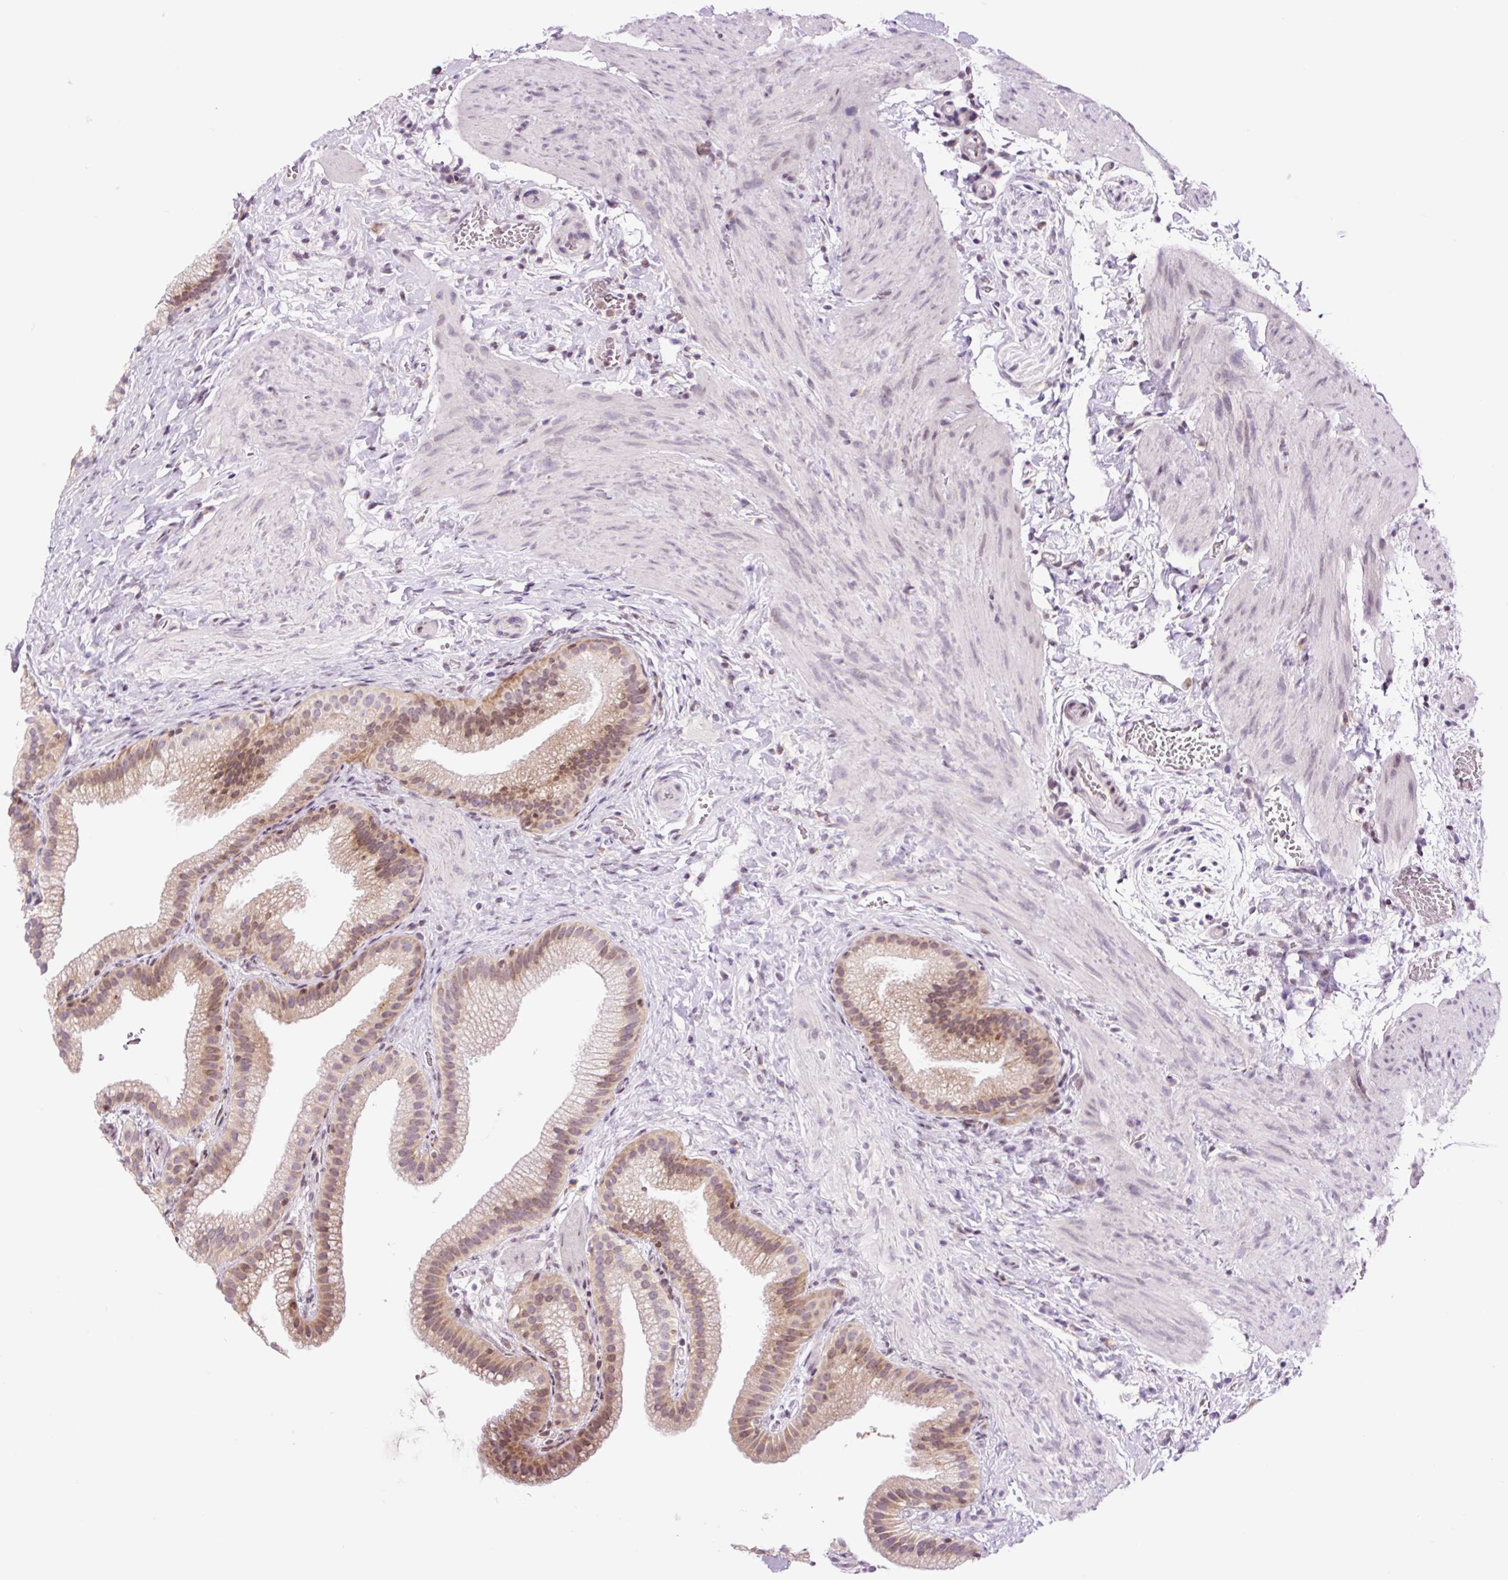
{"staining": {"intensity": "moderate", "quantity": "25%-75%", "location": "cytoplasmic/membranous,nuclear"}, "tissue": "gallbladder", "cell_type": "Glandular cells", "image_type": "normal", "snomed": [{"axis": "morphology", "description": "Normal tissue, NOS"}, {"axis": "topography", "description": "Gallbladder"}], "caption": "DAB (3,3'-diaminobenzidine) immunohistochemical staining of normal gallbladder displays moderate cytoplasmic/membranous,nuclear protein expression in about 25%-75% of glandular cells. The staining was performed using DAB, with brown indicating positive protein expression. Nuclei are stained blue with hematoxylin.", "gene": "RPL41", "patient": {"sex": "female", "age": 63}}